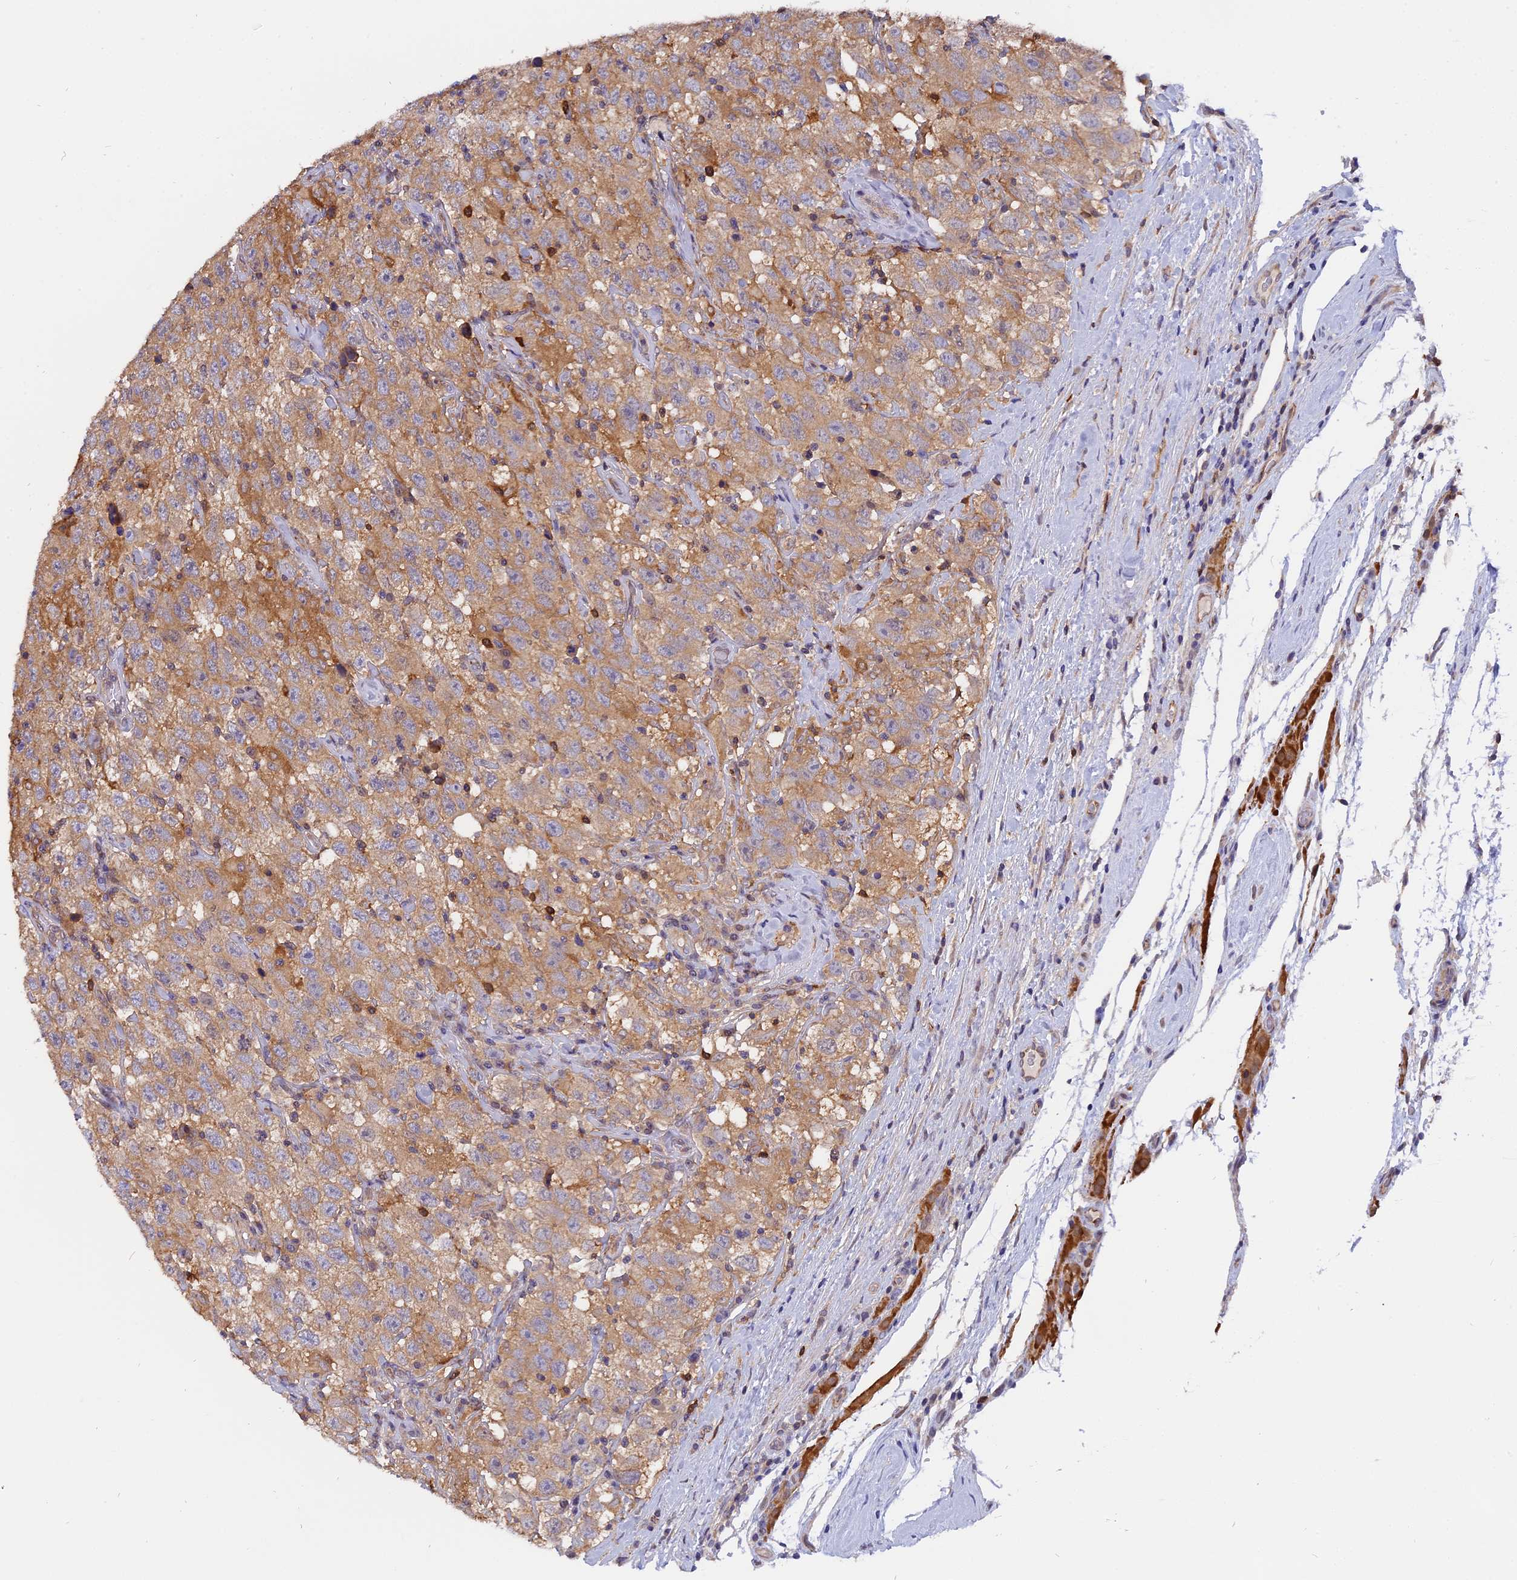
{"staining": {"intensity": "weak", "quantity": "25%-75%", "location": "cytoplasmic/membranous"}, "tissue": "testis cancer", "cell_type": "Tumor cells", "image_type": "cancer", "snomed": [{"axis": "morphology", "description": "Seminoma, NOS"}, {"axis": "topography", "description": "Testis"}], "caption": "Human seminoma (testis) stained for a protein (brown) displays weak cytoplasmic/membranous positive expression in approximately 25%-75% of tumor cells.", "gene": "FAM118B", "patient": {"sex": "male", "age": 41}}